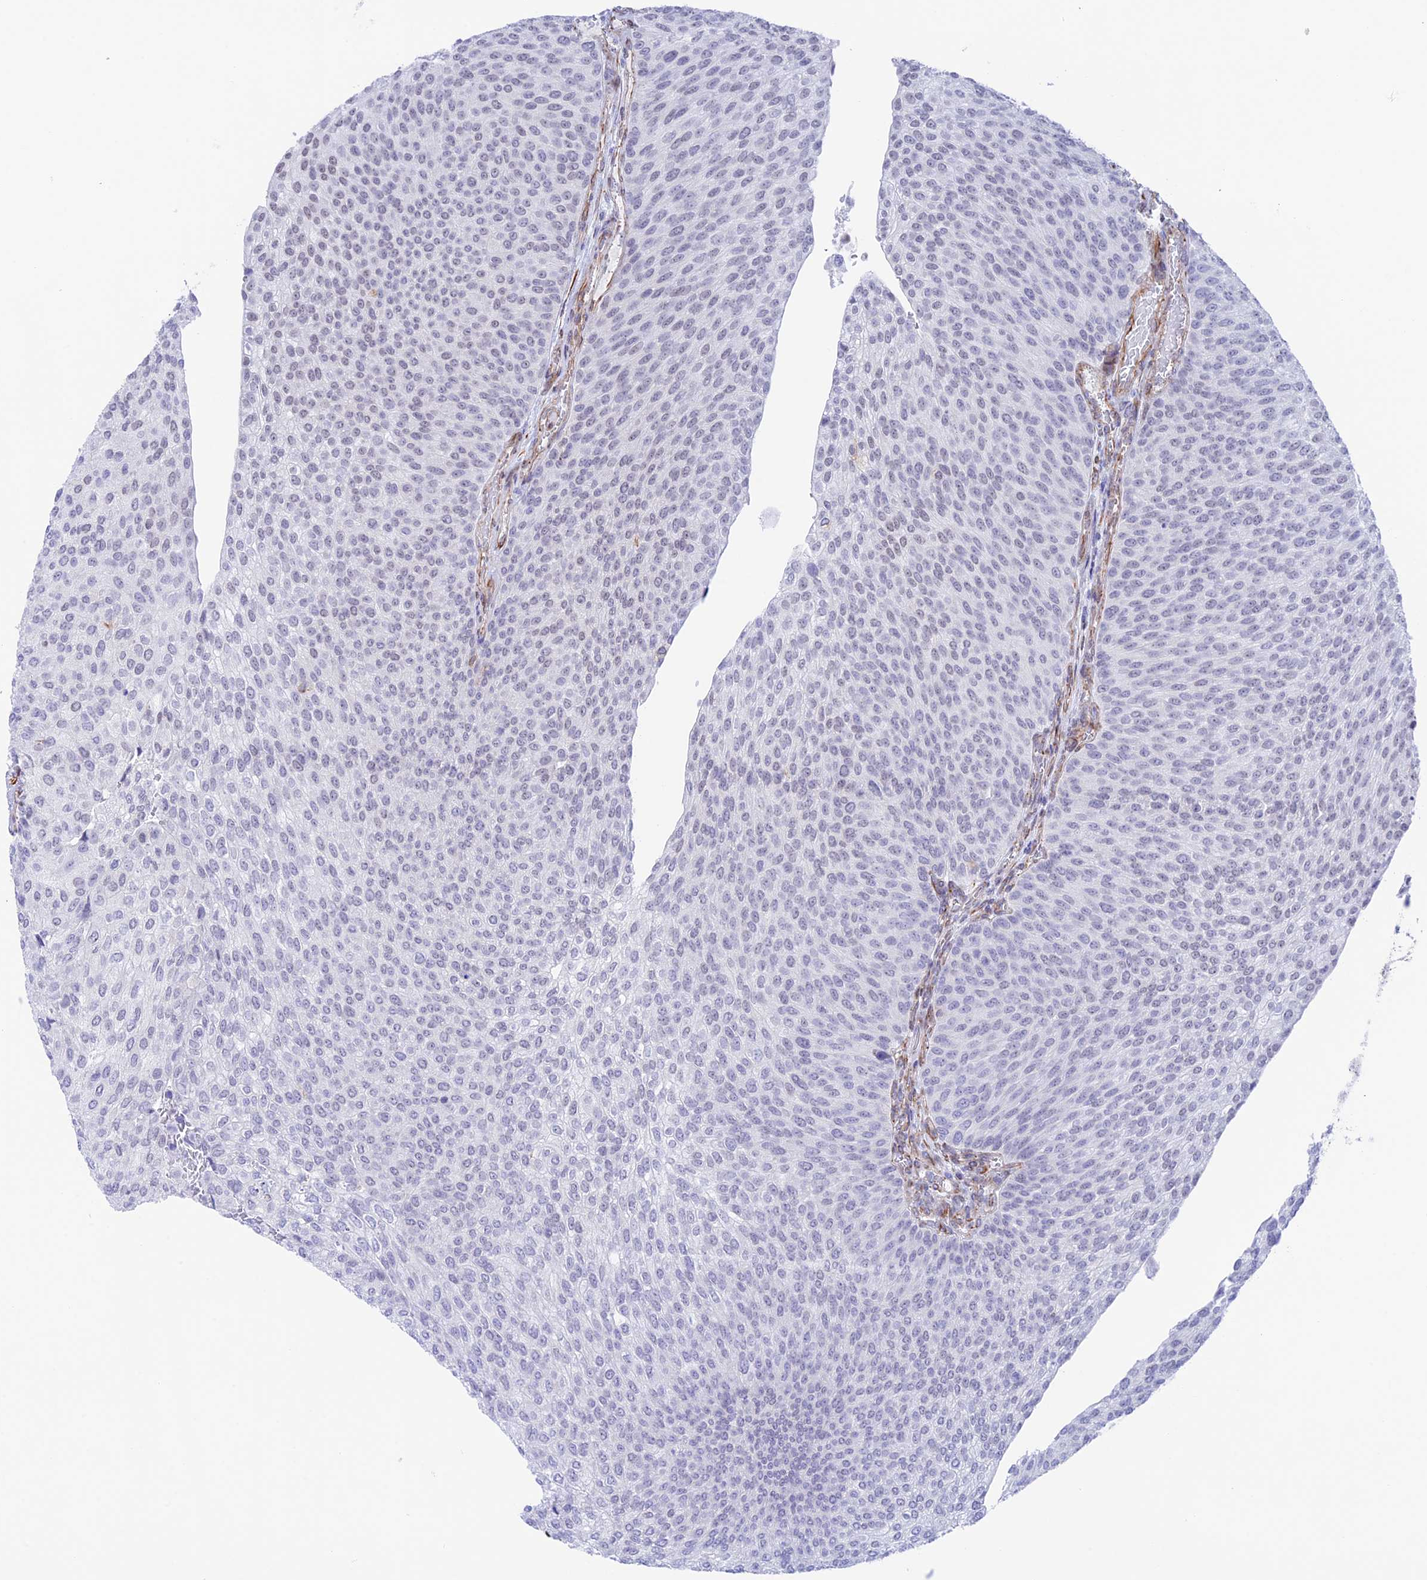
{"staining": {"intensity": "negative", "quantity": "none", "location": "none"}, "tissue": "urothelial cancer", "cell_type": "Tumor cells", "image_type": "cancer", "snomed": [{"axis": "morphology", "description": "Urothelial carcinoma, High grade"}, {"axis": "topography", "description": "Urinary bladder"}], "caption": "Human high-grade urothelial carcinoma stained for a protein using IHC shows no positivity in tumor cells.", "gene": "ZNF652", "patient": {"sex": "female", "age": 79}}